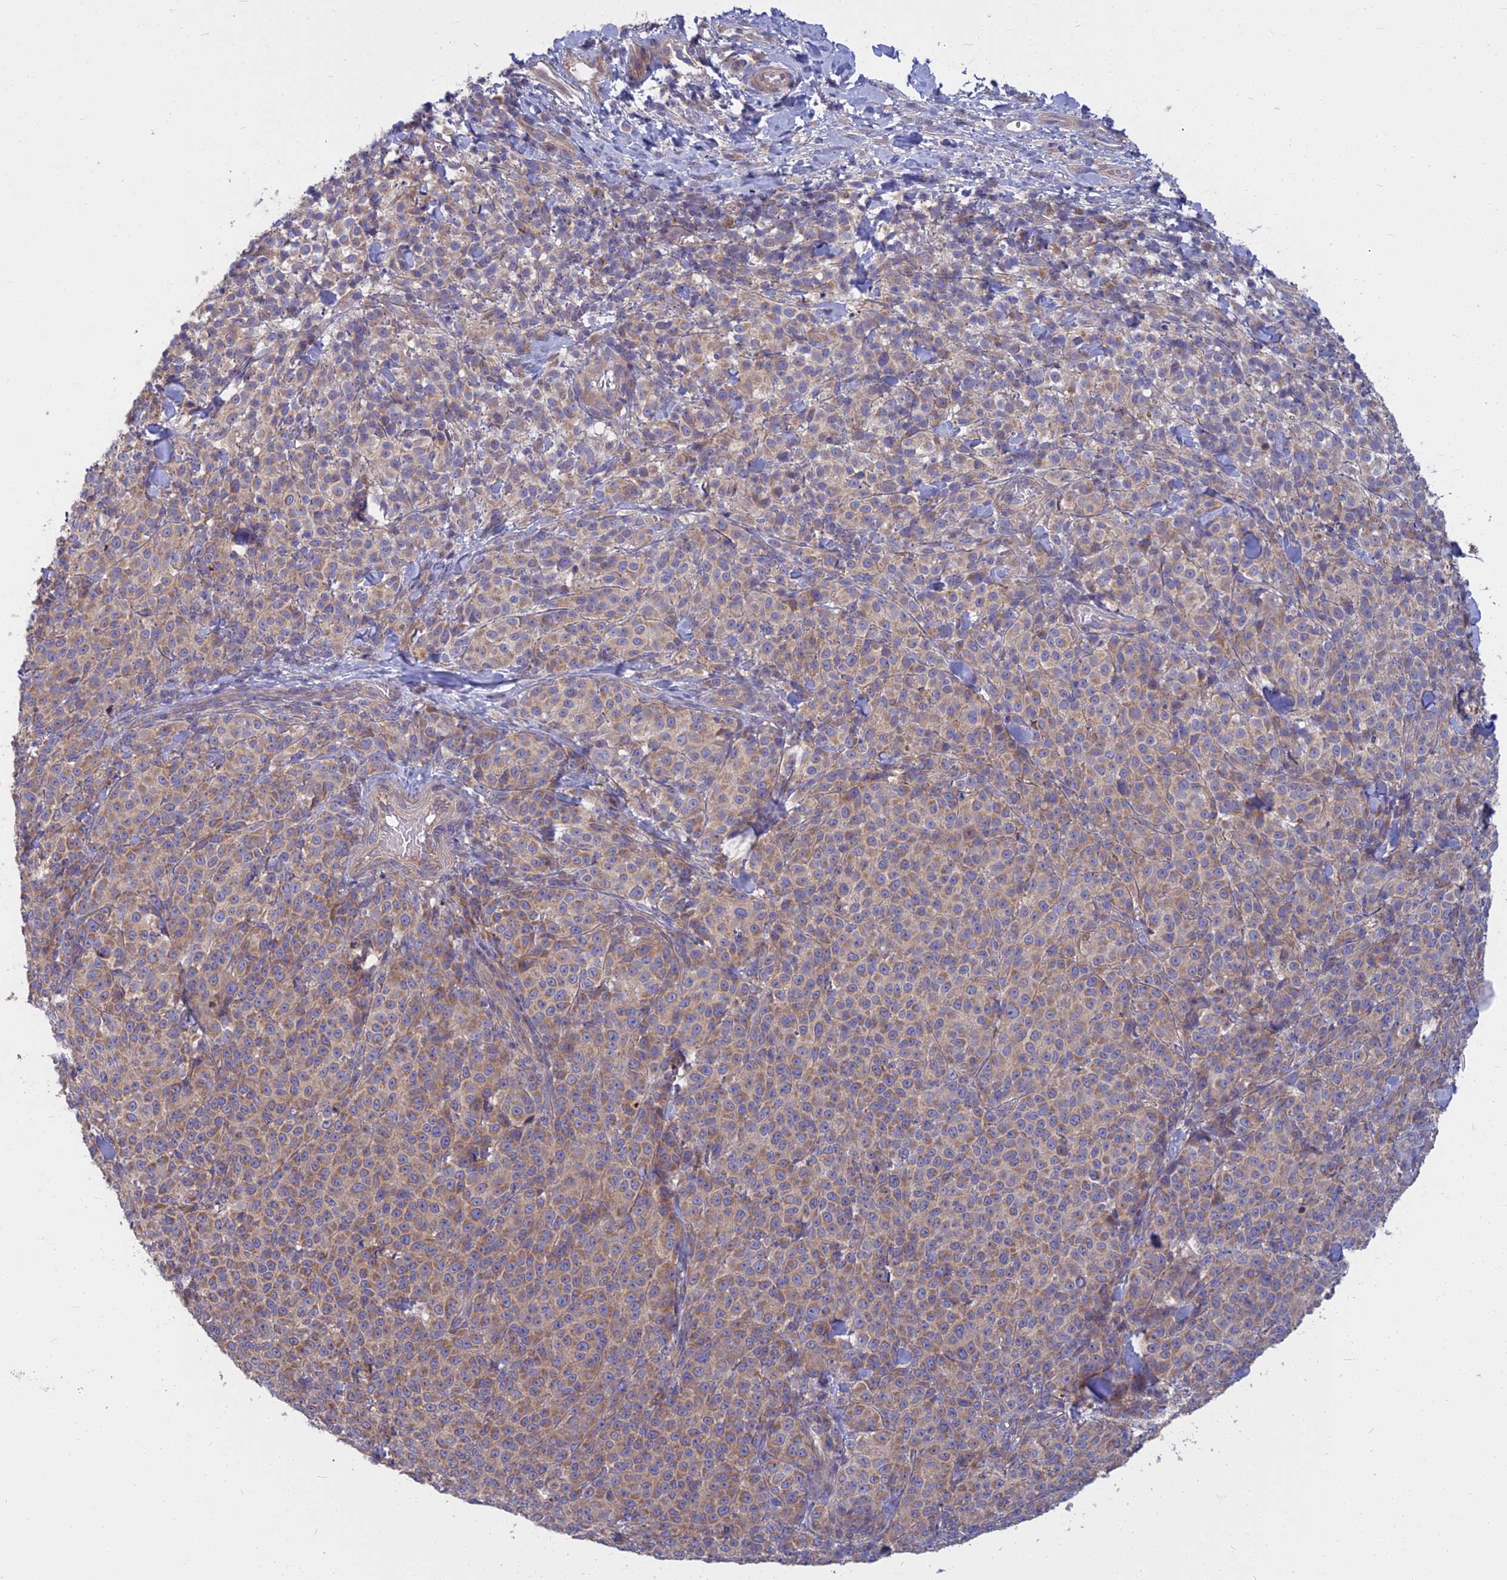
{"staining": {"intensity": "moderate", "quantity": ">75%", "location": "cytoplasmic/membranous"}, "tissue": "melanoma", "cell_type": "Tumor cells", "image_type": "cancer", "snomed": [{"axis": "morphology", "description": "Normal tissue, NOS"}, {"axis": "morphology", "description": "Malignant melanoma, NOS"}, {"axis": "topography", "description": "Skin"}], "caption": "Malignant melanoma stained with immunohistochemistry exhibits moderate cytoplasmic/membranous staining in approximately >75% of tumor cells.", "gene": "COX20", "patient": {"sex": "female", "age": 34}}